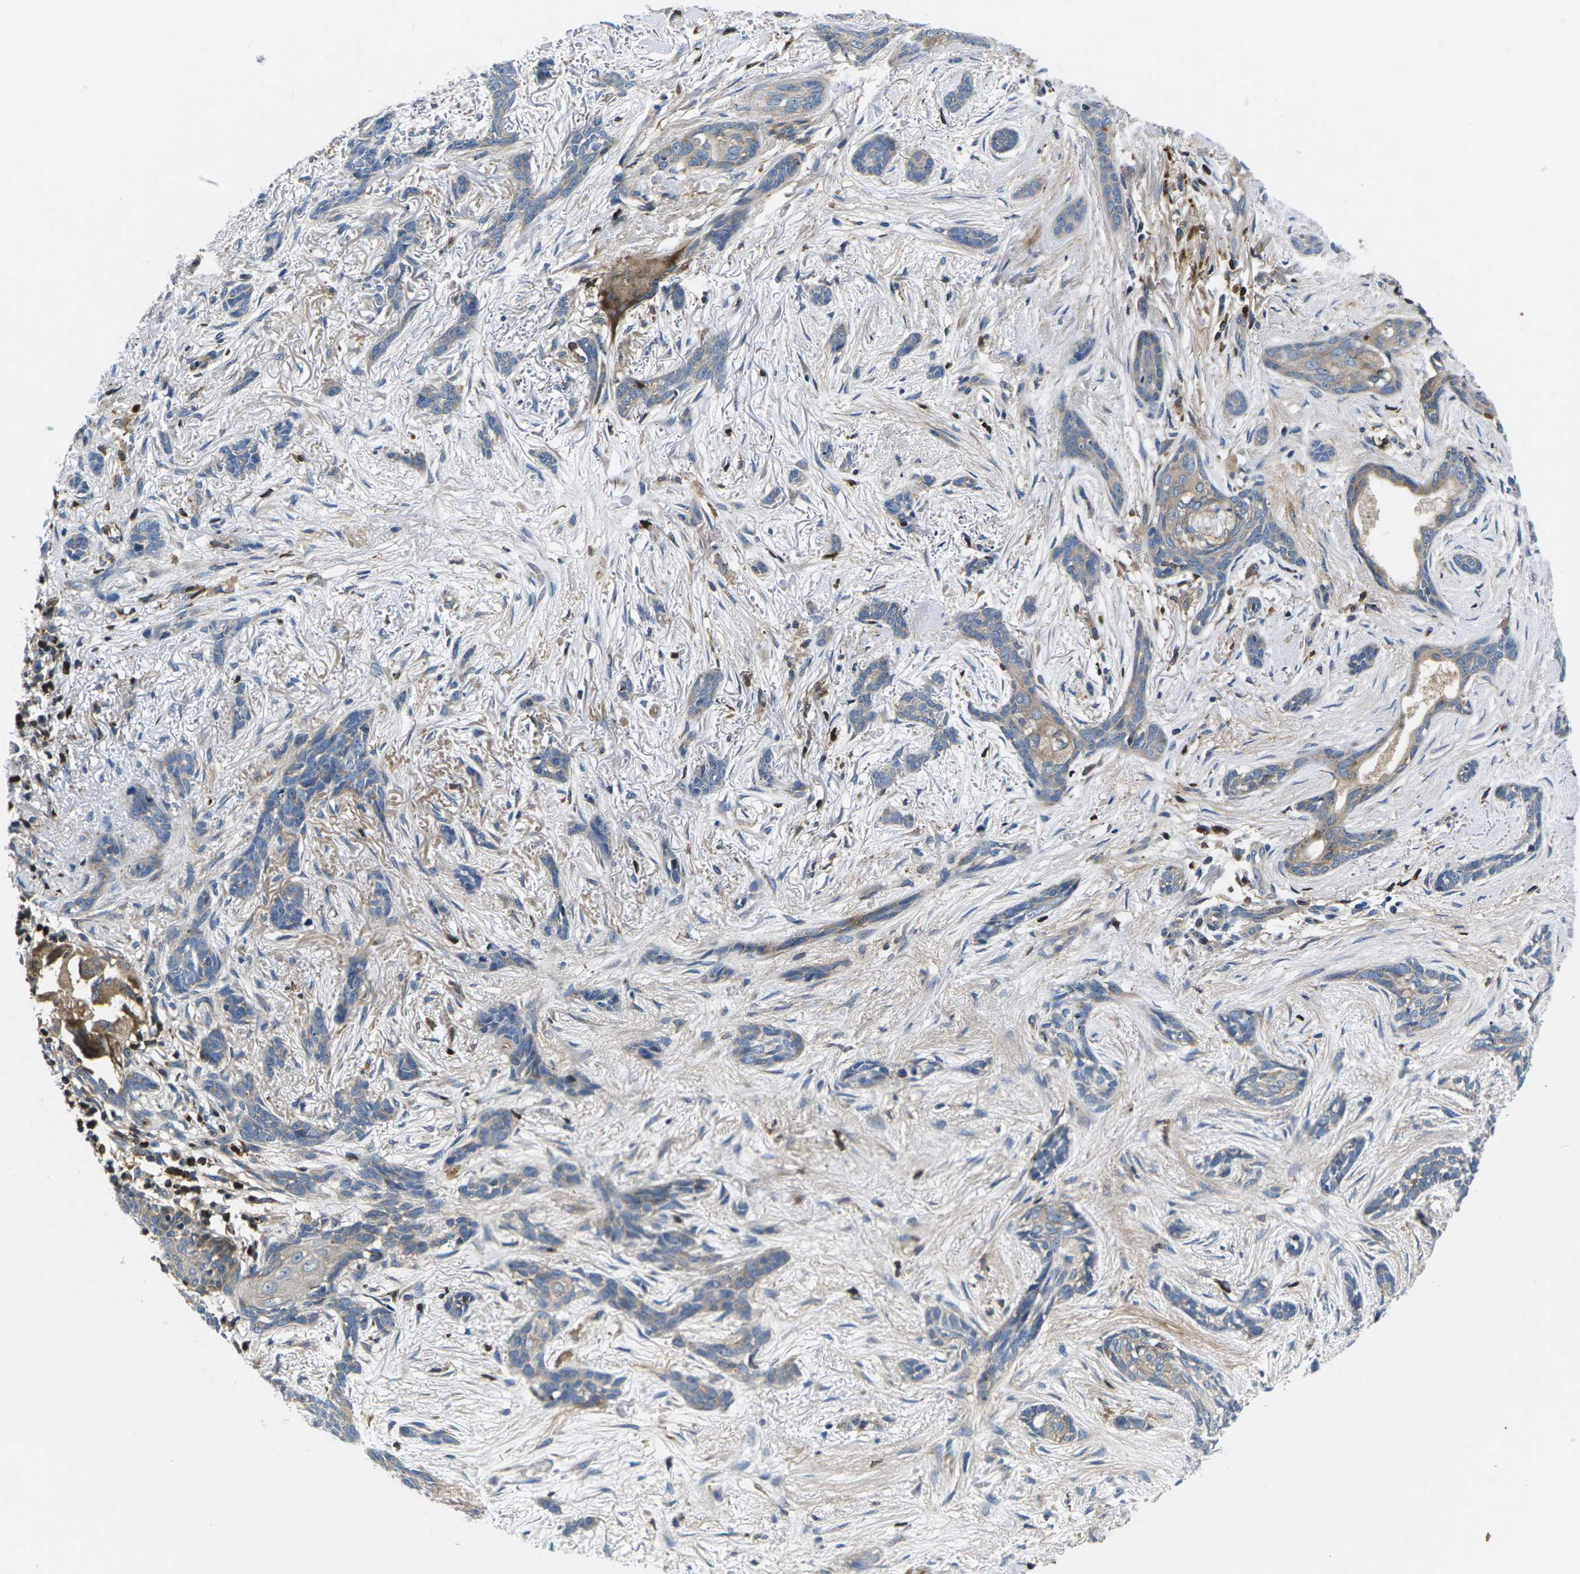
{"staining": {"intensity": "weak", "quantity": "<25%", "location": "cytoplasmic/membranous"}, "tissue": "skin cancer", "cell_type": "Tumor cells", "image_type": "cancer", "snomed": [{"axis": "morphology", "description": "Basal cell carcinoma"}, {"axis": "morphology", "description": "Adnexal tumor, benign"}, {"axis": "topography", "description": "Skin"}], "caption": "A photomicrograph of human skin cancer is negative for staining in tumor cells. (DAB IHC visualized using brightfield microscopy, high magnification).", "gene": "PLCE1", "patient": {"sex": "female", "age": 42}}